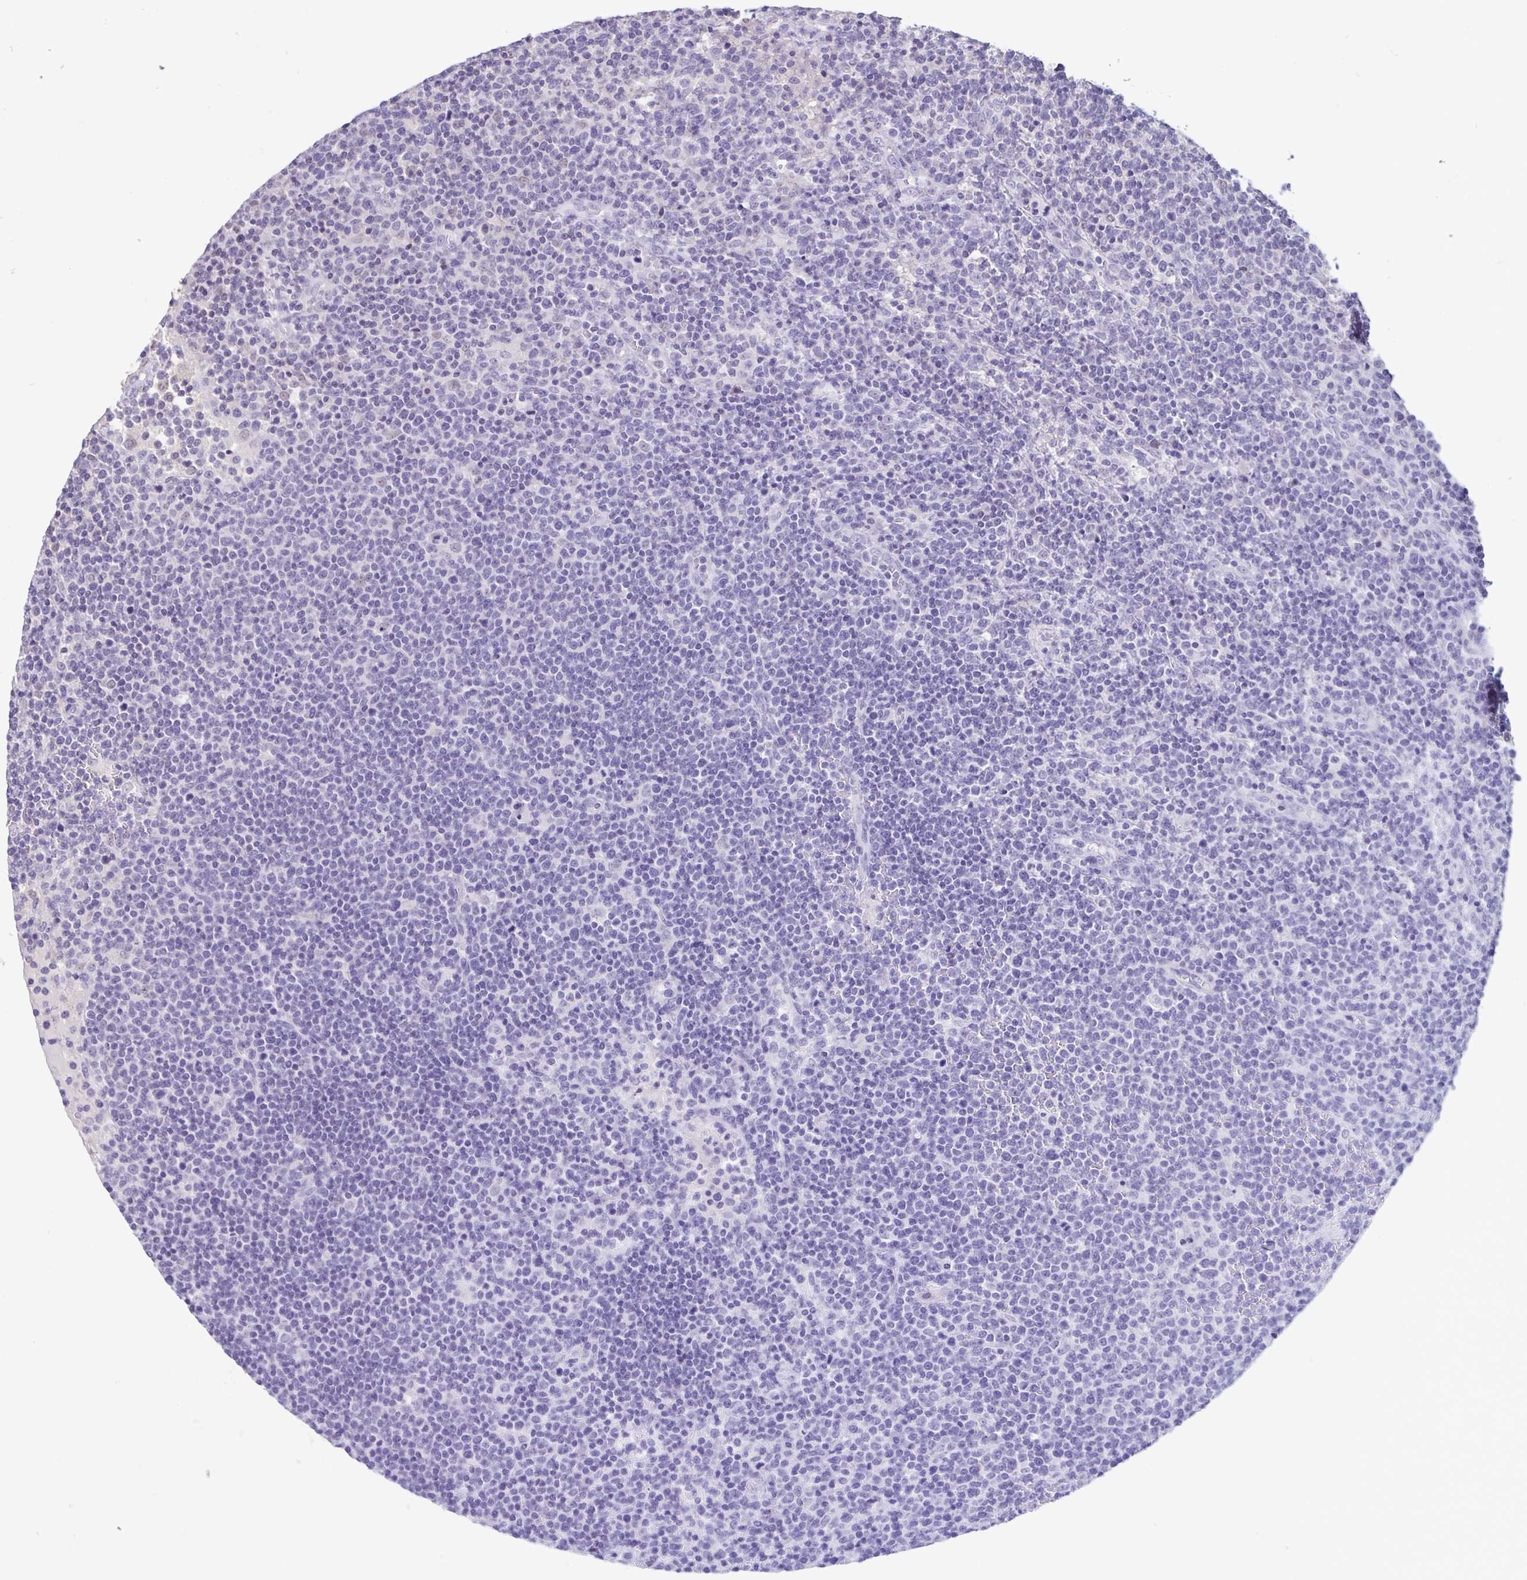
{"staining": {"intensity": "negative", "quantity": "none", "location": "none"}, "tissue": "lymphoma", "cell_type": "Tumor cells", "image_type": "cancer", "snomed": [{"axis": "morphology", "description": "Malignant lymphoma, non-Hodgkin's type, High grade"}, {"axis": "topography", "description": "Lymph node"}], "caption": "Immunohistochemical staining of human malignant lymphoma, non-Hodgkin's type (high-grade) reveals no significant expression in tumor cells.", "gene": "ACTRT3", "patient": {"sex": "male", "age": 61}}